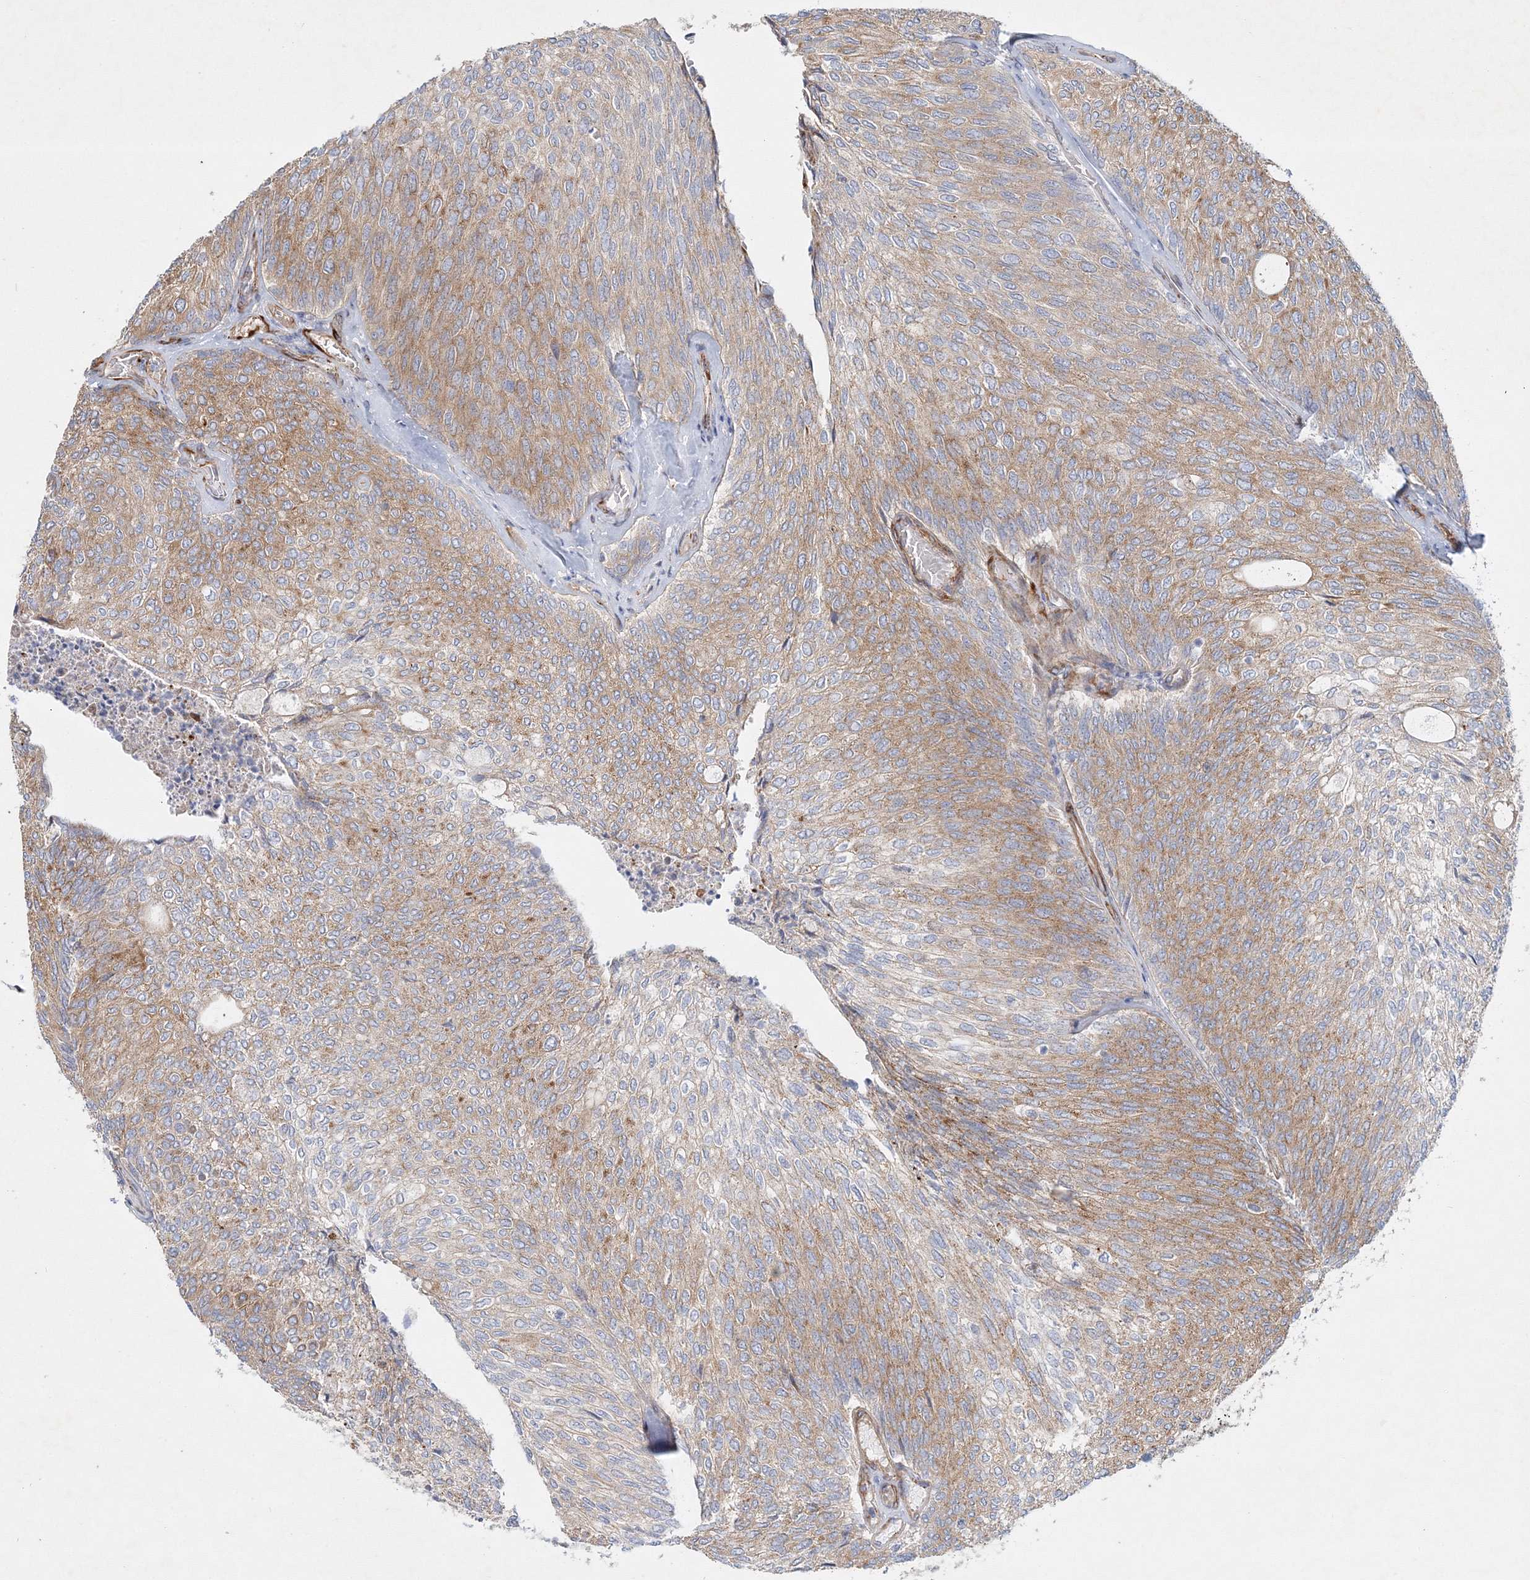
{"staining": {"intensity": "moderate", "quantity": "25%-75%", "location": "cytoplasmic/membranous"}, "tissue": "urothelial cancer", "cell_type": "Tumor cells", "image_type": "cancer", "snomed": [{"axis": "morphology", "description": "Urothelial carcinoma, Low grade"}, {"axis": "topography", "description": "Urinary bladder"}], "caption": "Protein staining displays moderate cytoplasmic/membranous expression in about 25%-75% of tumor cells in urothelial cancer.", "gene": "ZFYVE16", "patient": {"sex": "female", "age": 79}}